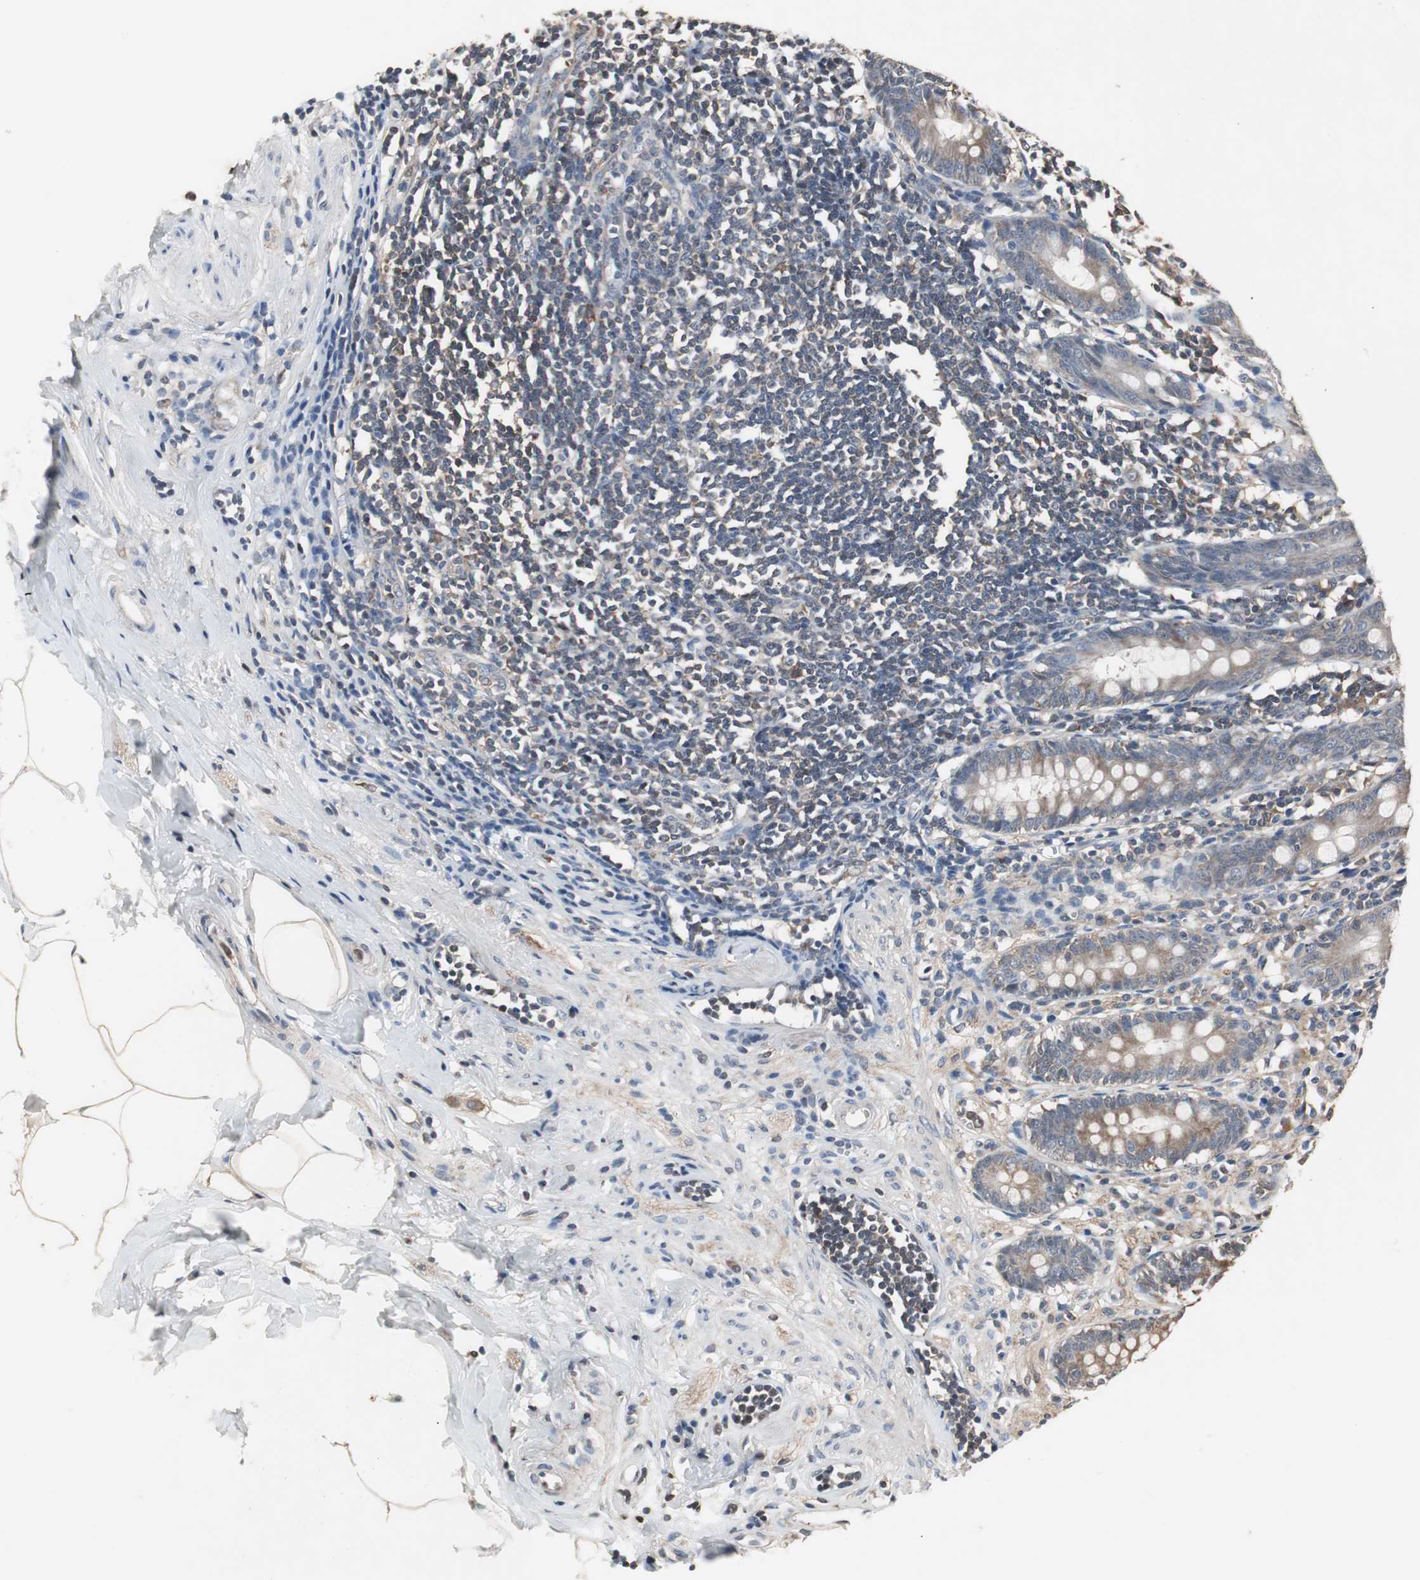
{"staining": {"intensity": "weak", "quantity": ">75%", "location": "cytoplasmic/membranous"}, "tissue": "appendix", "cell_type": "Glandular cells", "image_type": "normal", "snomed": [{"axis": "morphology", "description": "Normal tissue, NOS"}, {"axis": "topography", "description": "Appendix"}], "caption": "Protein expression analysis of normal appendix displays weak cytoplasmic/membranous positivity in about >75% of glandular cells.", "gene": "ZSCAN22", "patient": {"sex": "female", "age": 50}}